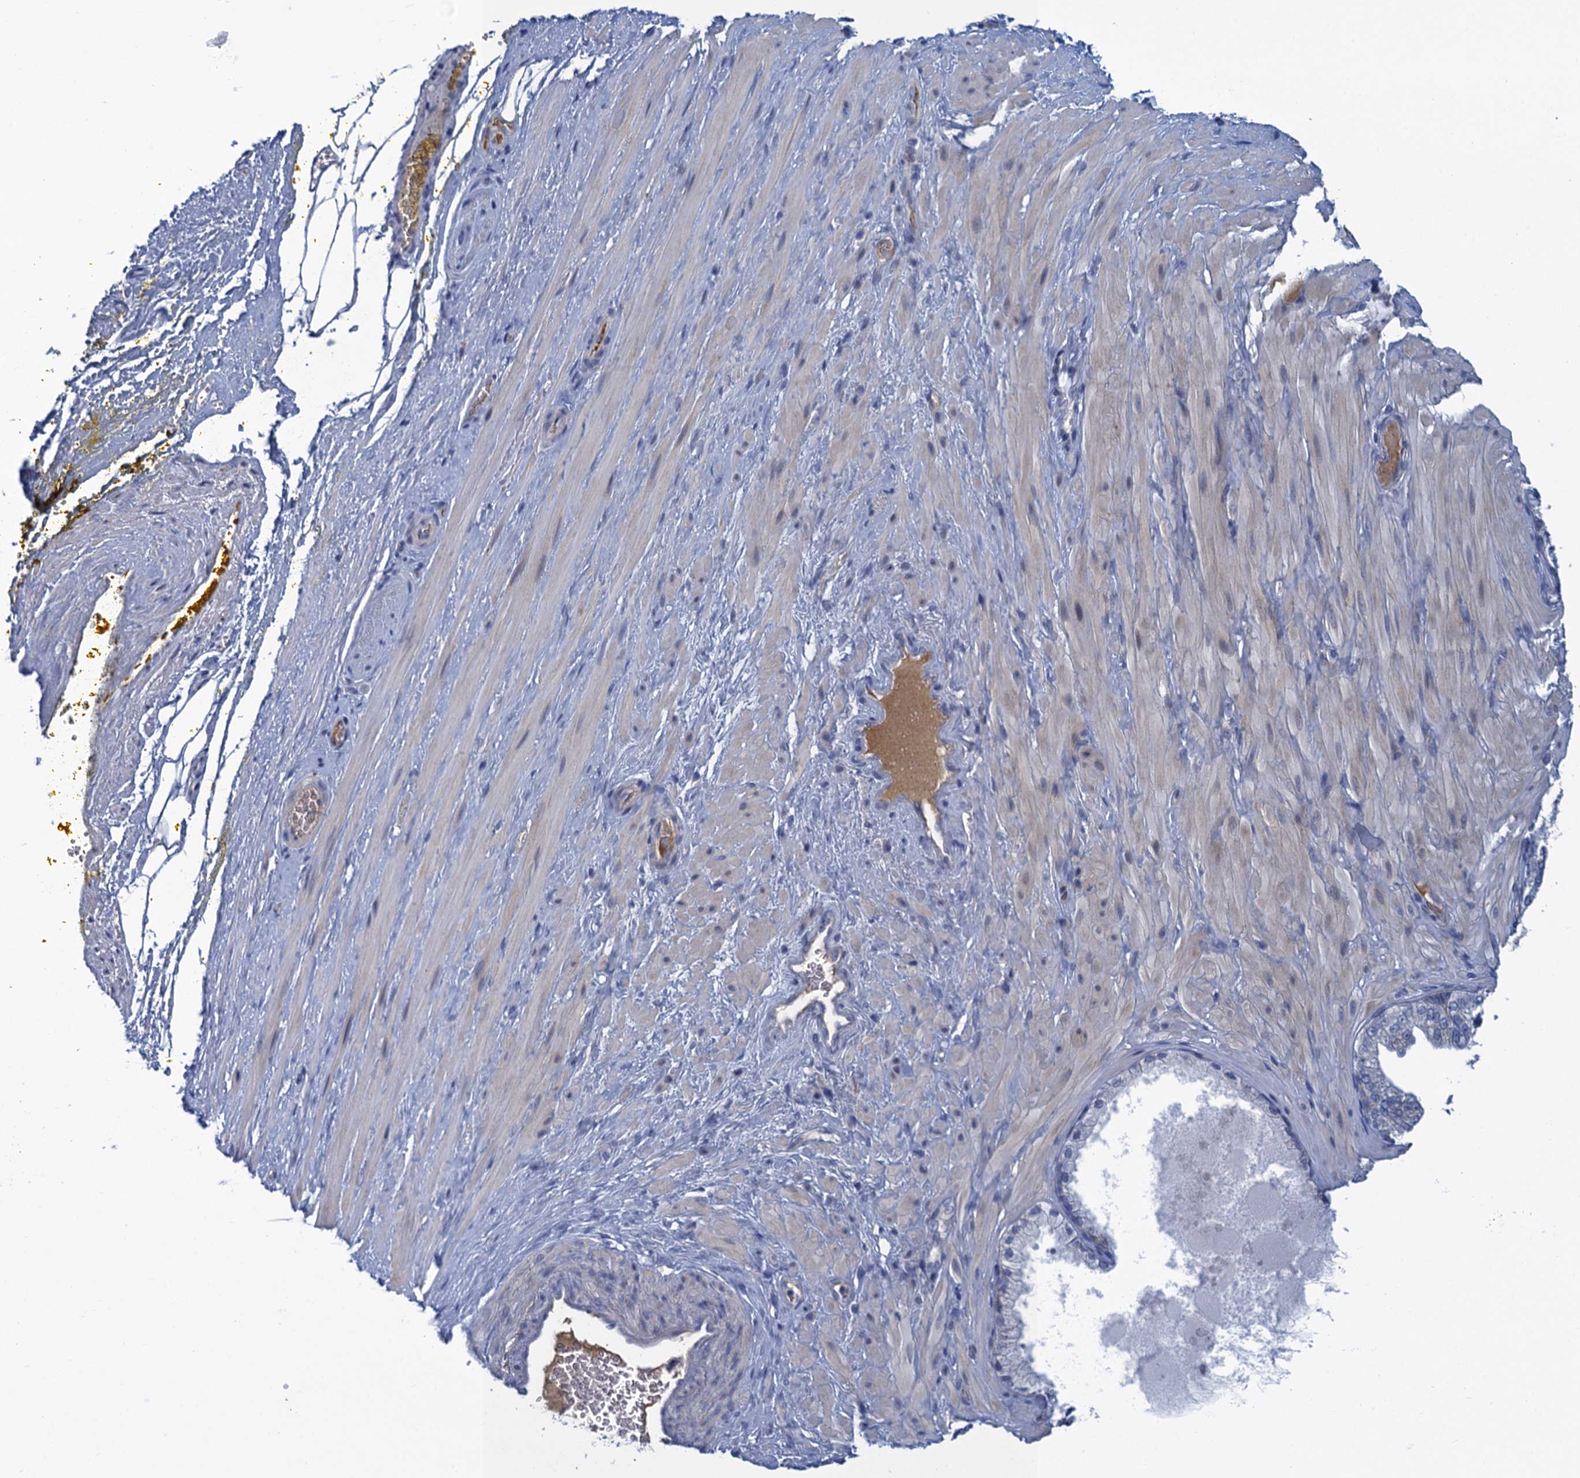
{"staining": {"intensity": "negative", "quantity": "none", "location": "none"}, "tissue": "adipose tissue", "cell_type": "Adipocytes", "image_type": "normal", "snomed": [{"axis": "morphology", "description": "Normal tissue, NOS"}, {"axis": "morphology", "description": "Adenocarcinoma, Low grade"}, {"axis": "topography", "description": "Prostate"}, {"axis": "topography", "description": "Peripheral nerve tissue"}], "caption": "Immunohistochemistry image of unremarkable adipose tissue: adipose tissue stained with DAB reveals no significant protein positivity in adipocytes.", "gene": "SCEL", "patient": {"sex": "male", "age": 63}}